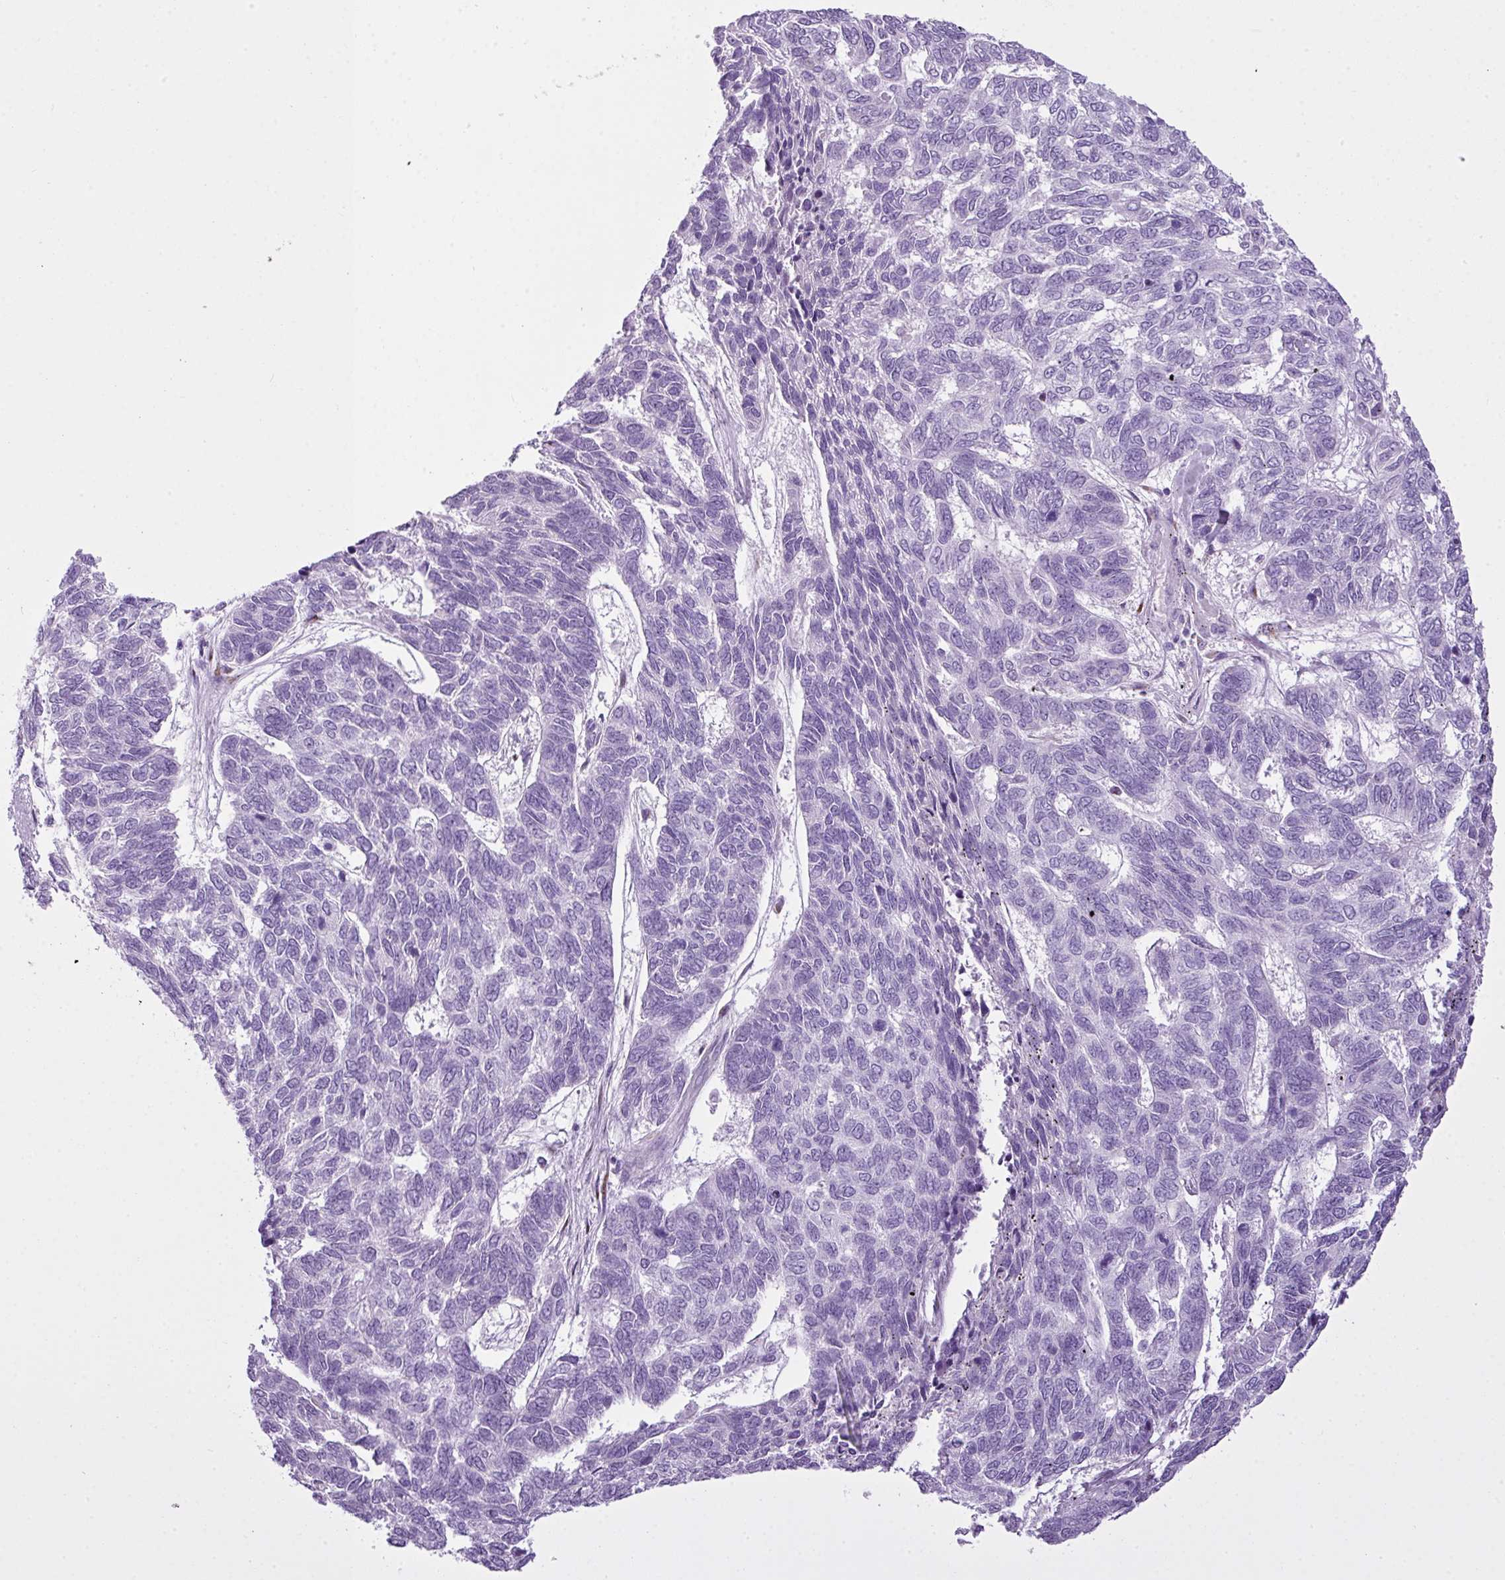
{"staining": {"intensity": "negative", "quantity": "none", "location": "none"}, "tissue": "skin cancer", "cell_type": "Tumor cells", "image_type": "cancer", "snomed": [{"axis": "morphology", "description": "Basal cell carcinoma"}, {"axis": "topography", "description": "Skin"}], "caption": "Protein analysis of basal cell carcinoma (skin) displays no significant positivity in tumor cells.", "gene": "FAM43A", "patient": {"sex": "female", "age": 65}}